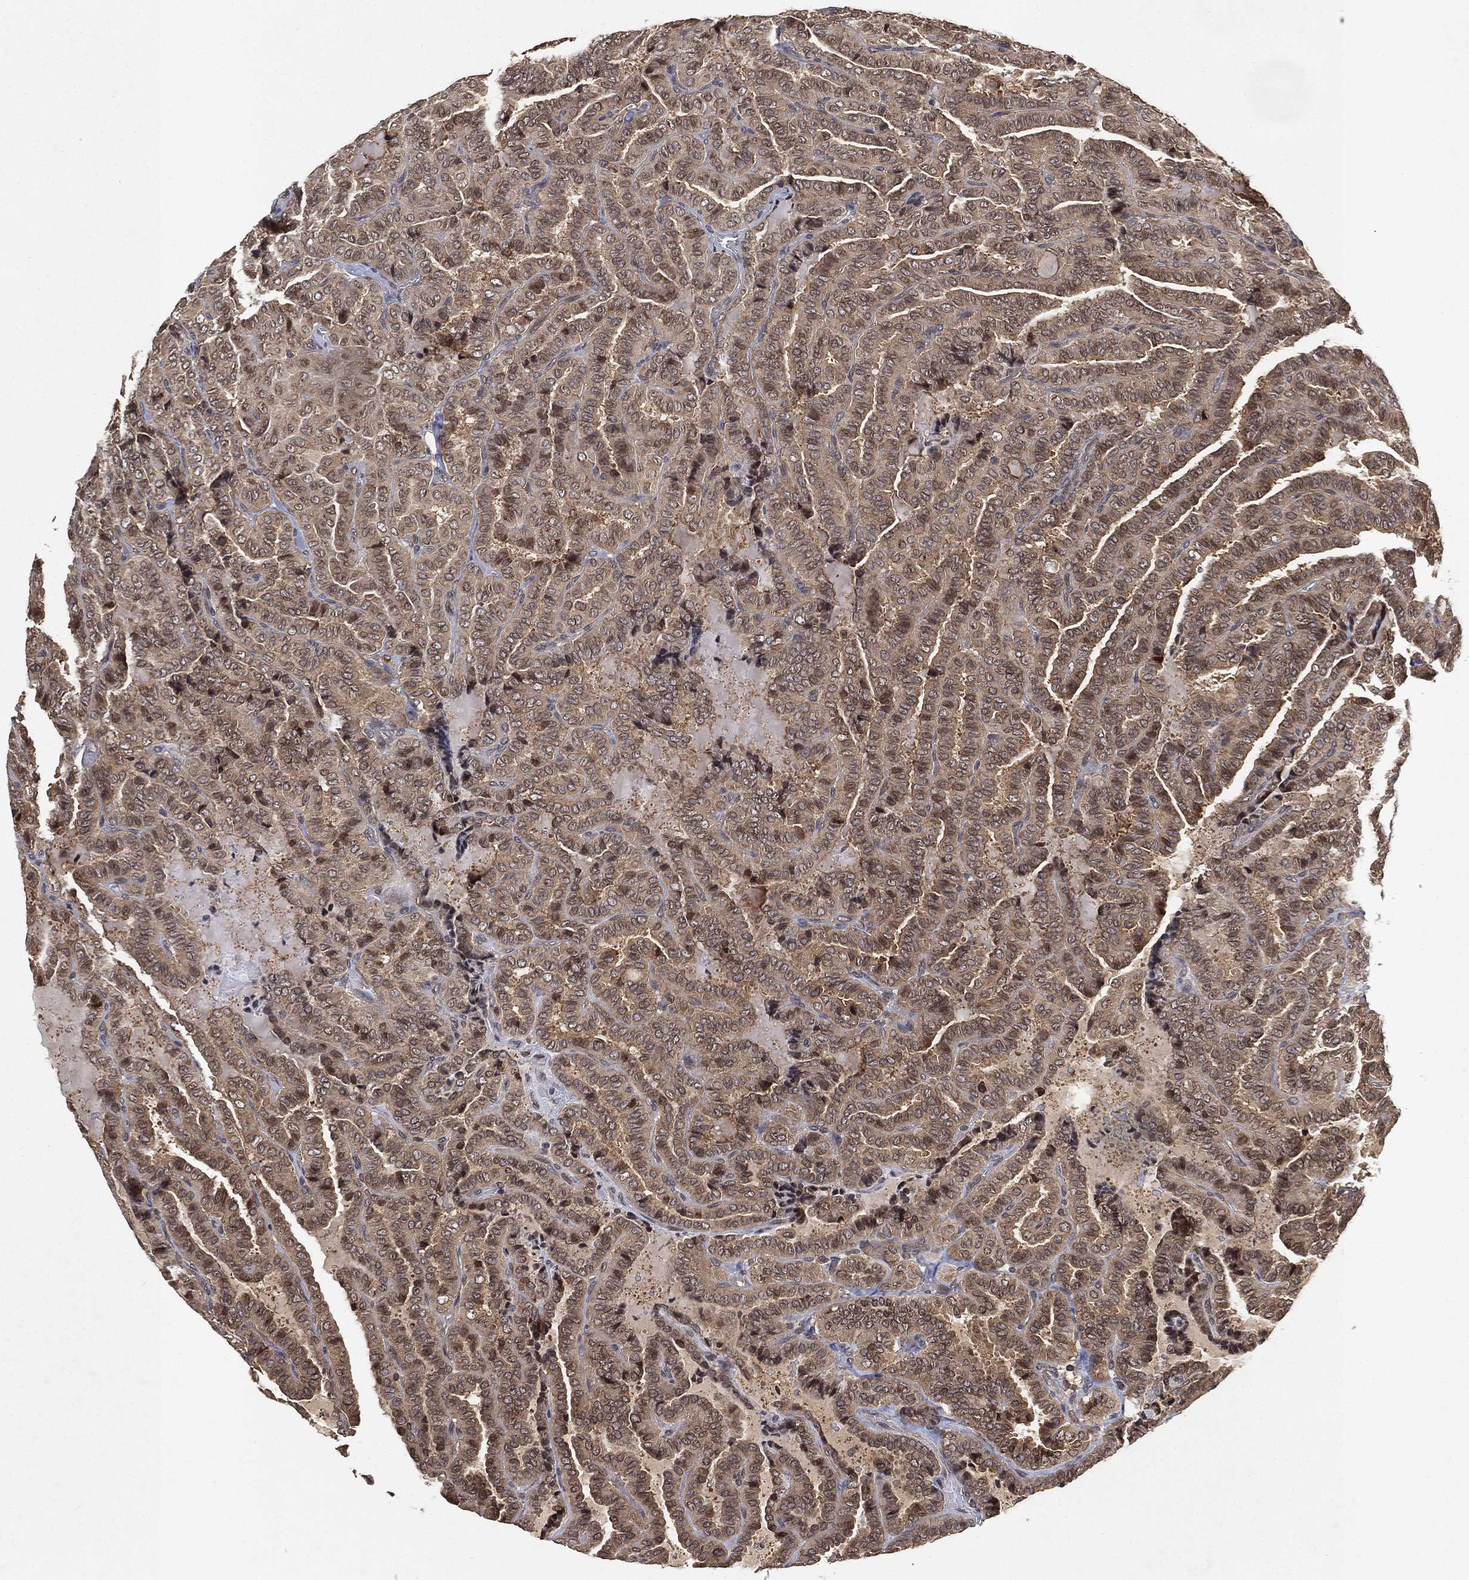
{"staining": {"intensity": "moderate", "quantity": ">75%", "location": "cytoplasmic/membranous"}, "tissue": "thyroid cancer", "cell_type": "Tumor cells", "image_type": "cancer", "snomed": [{"axis": "morphology", "description": "Papillary adenocarcinoma, NOS"}, {"axis": "topography", "description": "Thyroid gland"}], "caption": "This micrograph shows immunohistochemistry (IHC) staining of human thyroid papillary adenocarcinoma, with medium moderate cytoplasmic/membranous staining in about >75% of tumor cells.", "gene": "UBA5", "patient": {"sex": "female", "age": 39}}